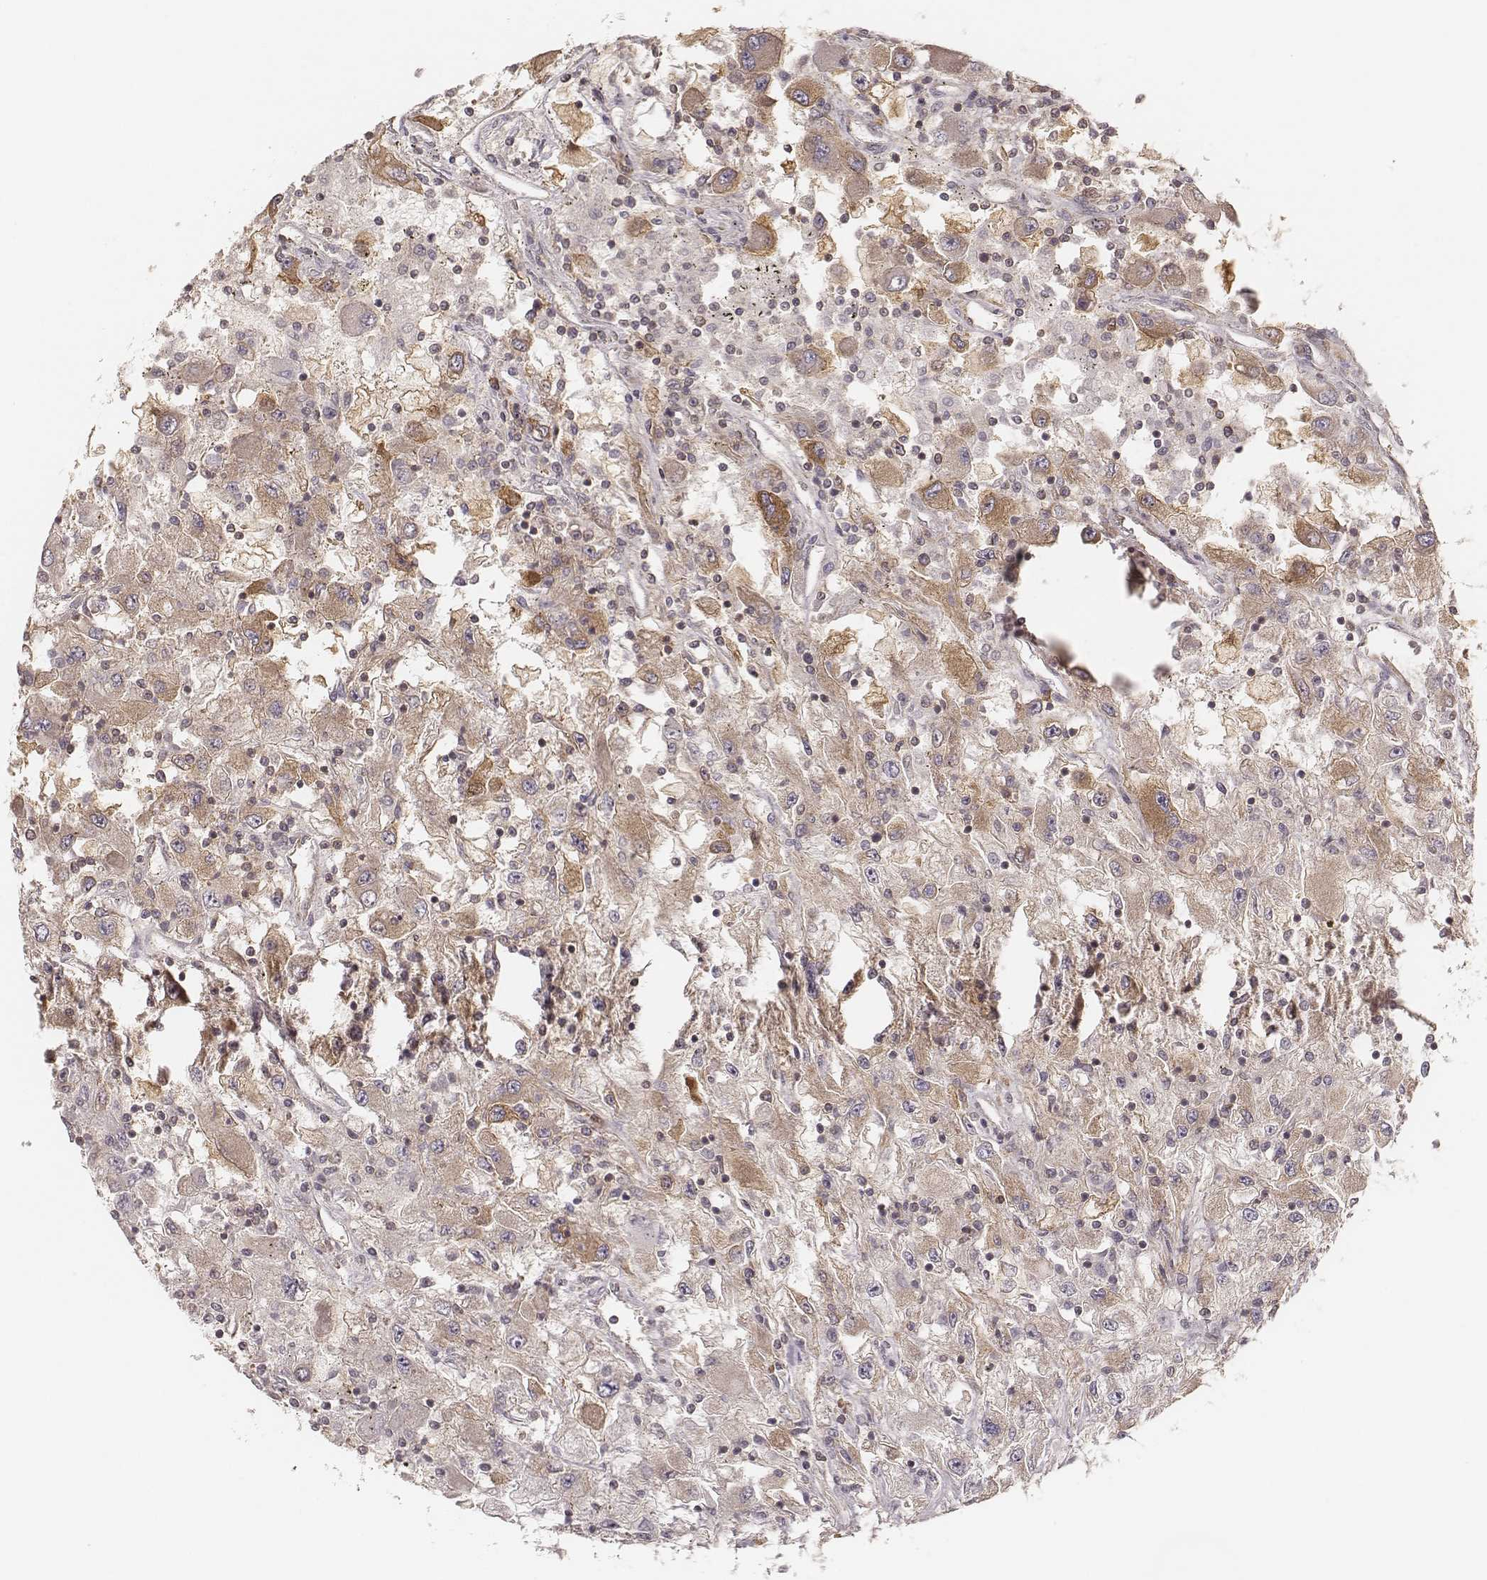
{"staining": {"intensity": "weak", "quantity": ">75%", "location": "cytoplasmic/membranous"}, "tissue": "renal cancer", "cell_type": "Tumor cells", "image_type": "cancer", "snomed": [{"axis": "morphology", "description": "Adenocarcinoma, NOS"}, {"axis": "topography", "description": "Kidney"}], "caption": "A micrograph of renal cancer stained for a protein displays weak cytoplasmic/membranous brown staining in tumor cells. Ihc stains the protein of interest in brown and the nuclei are stained blue.", "gene": "CARS1", "patient": {"sex": "female", "age": 67}}